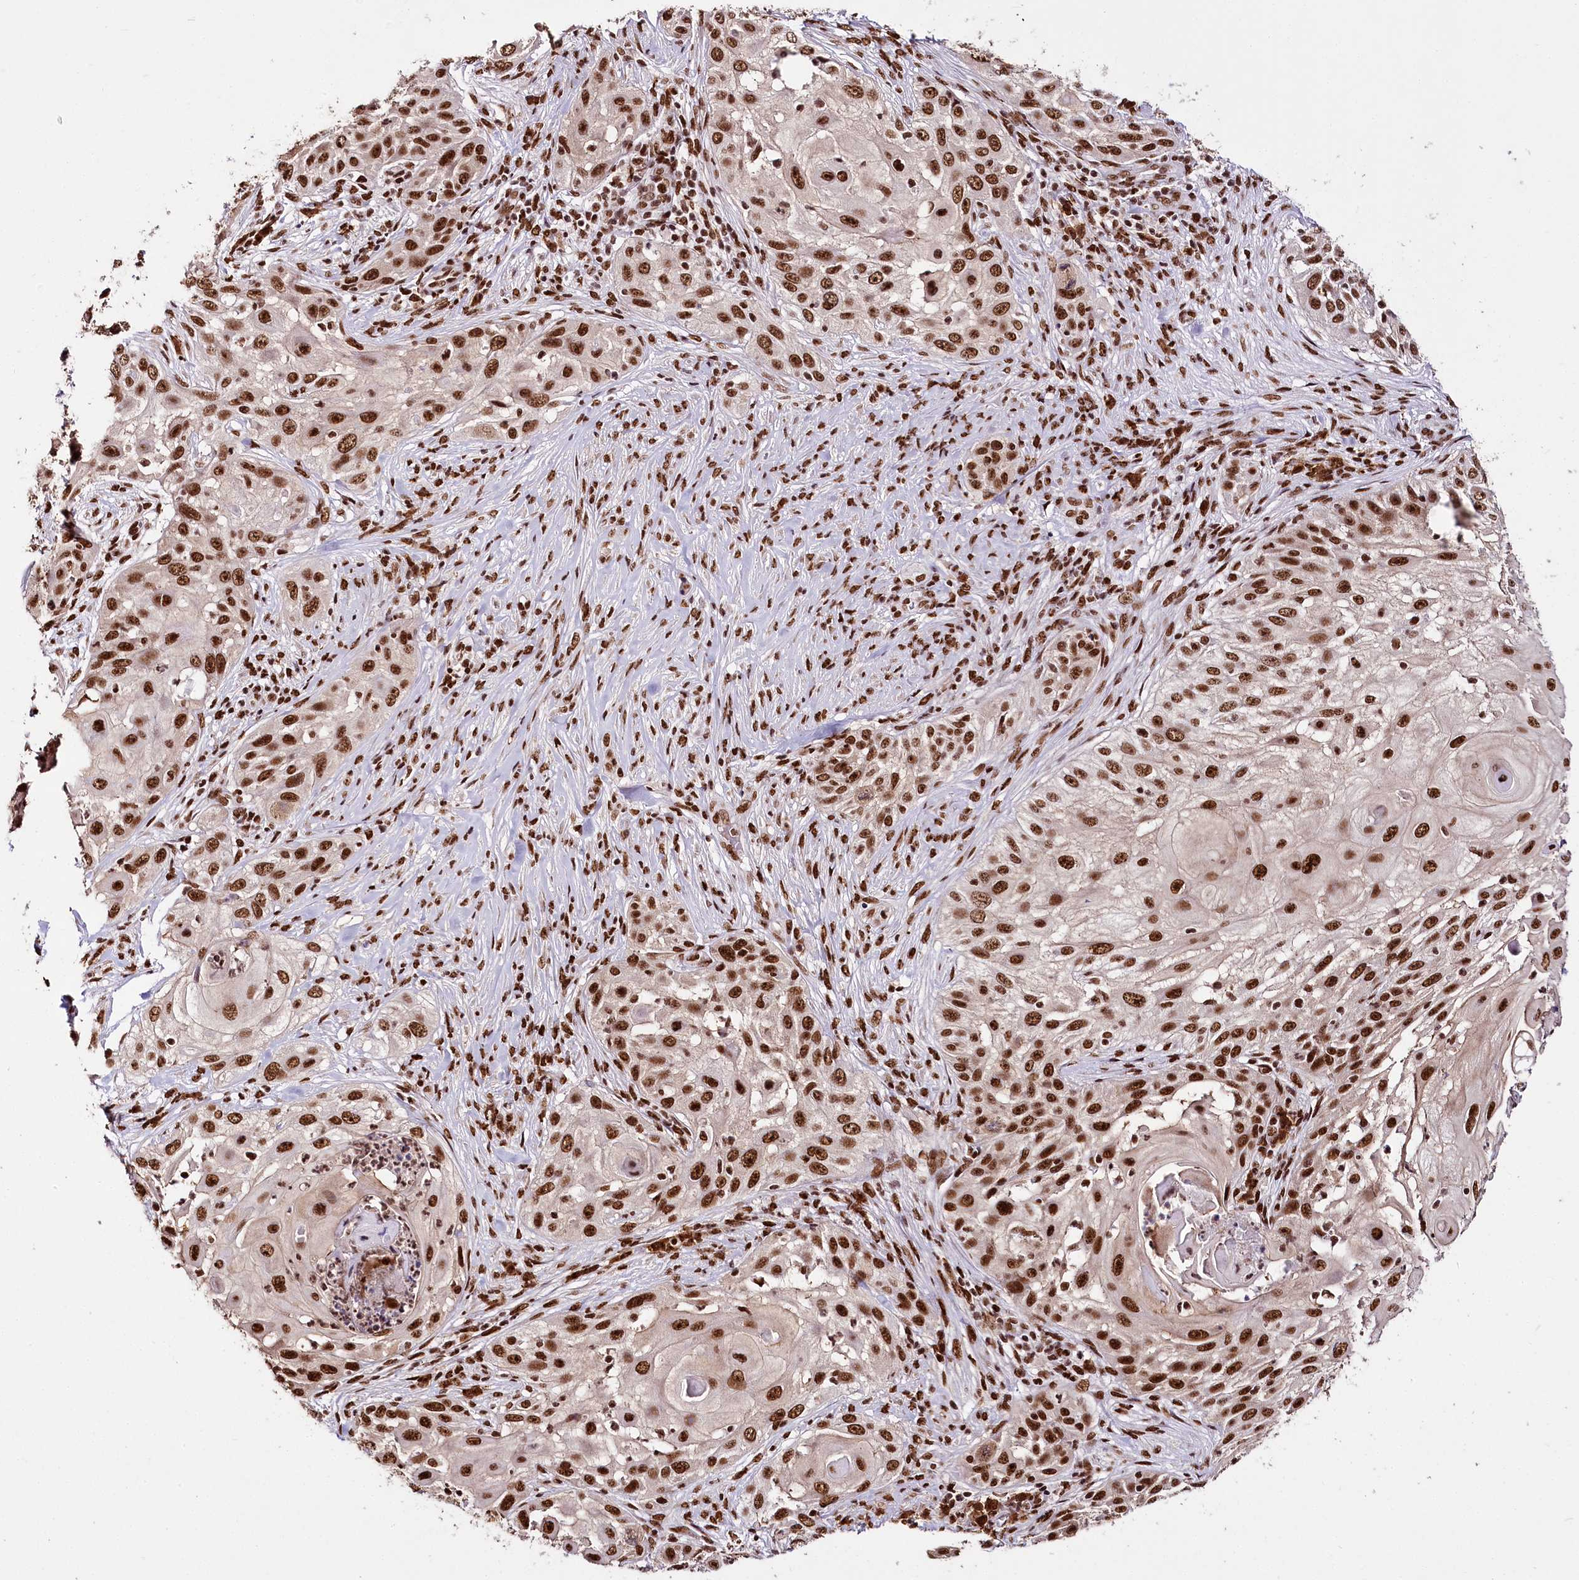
{"staining": {"intensity": "strong", "quantity": ">75%", "location": "nuclear"}, "tissue": "skin cancer", "cell_type": "Tumor cells", "image_type": "cancer", "snomed": [{"axis": "morphology", "description": "Squamous cell carcinoma, NOS"}, {"axis": "topography", "description": "Skin"}], "caption": "Immunohistochemistry (IHC) image of human skin cancer (squamous cell carcinoma) stained for a protein (brown), which displays high levels of strong nuclear staining in about >75% of tumor cells.", "gene": "SMARCE1", "patient": {"sex": "female", "age": 44}}